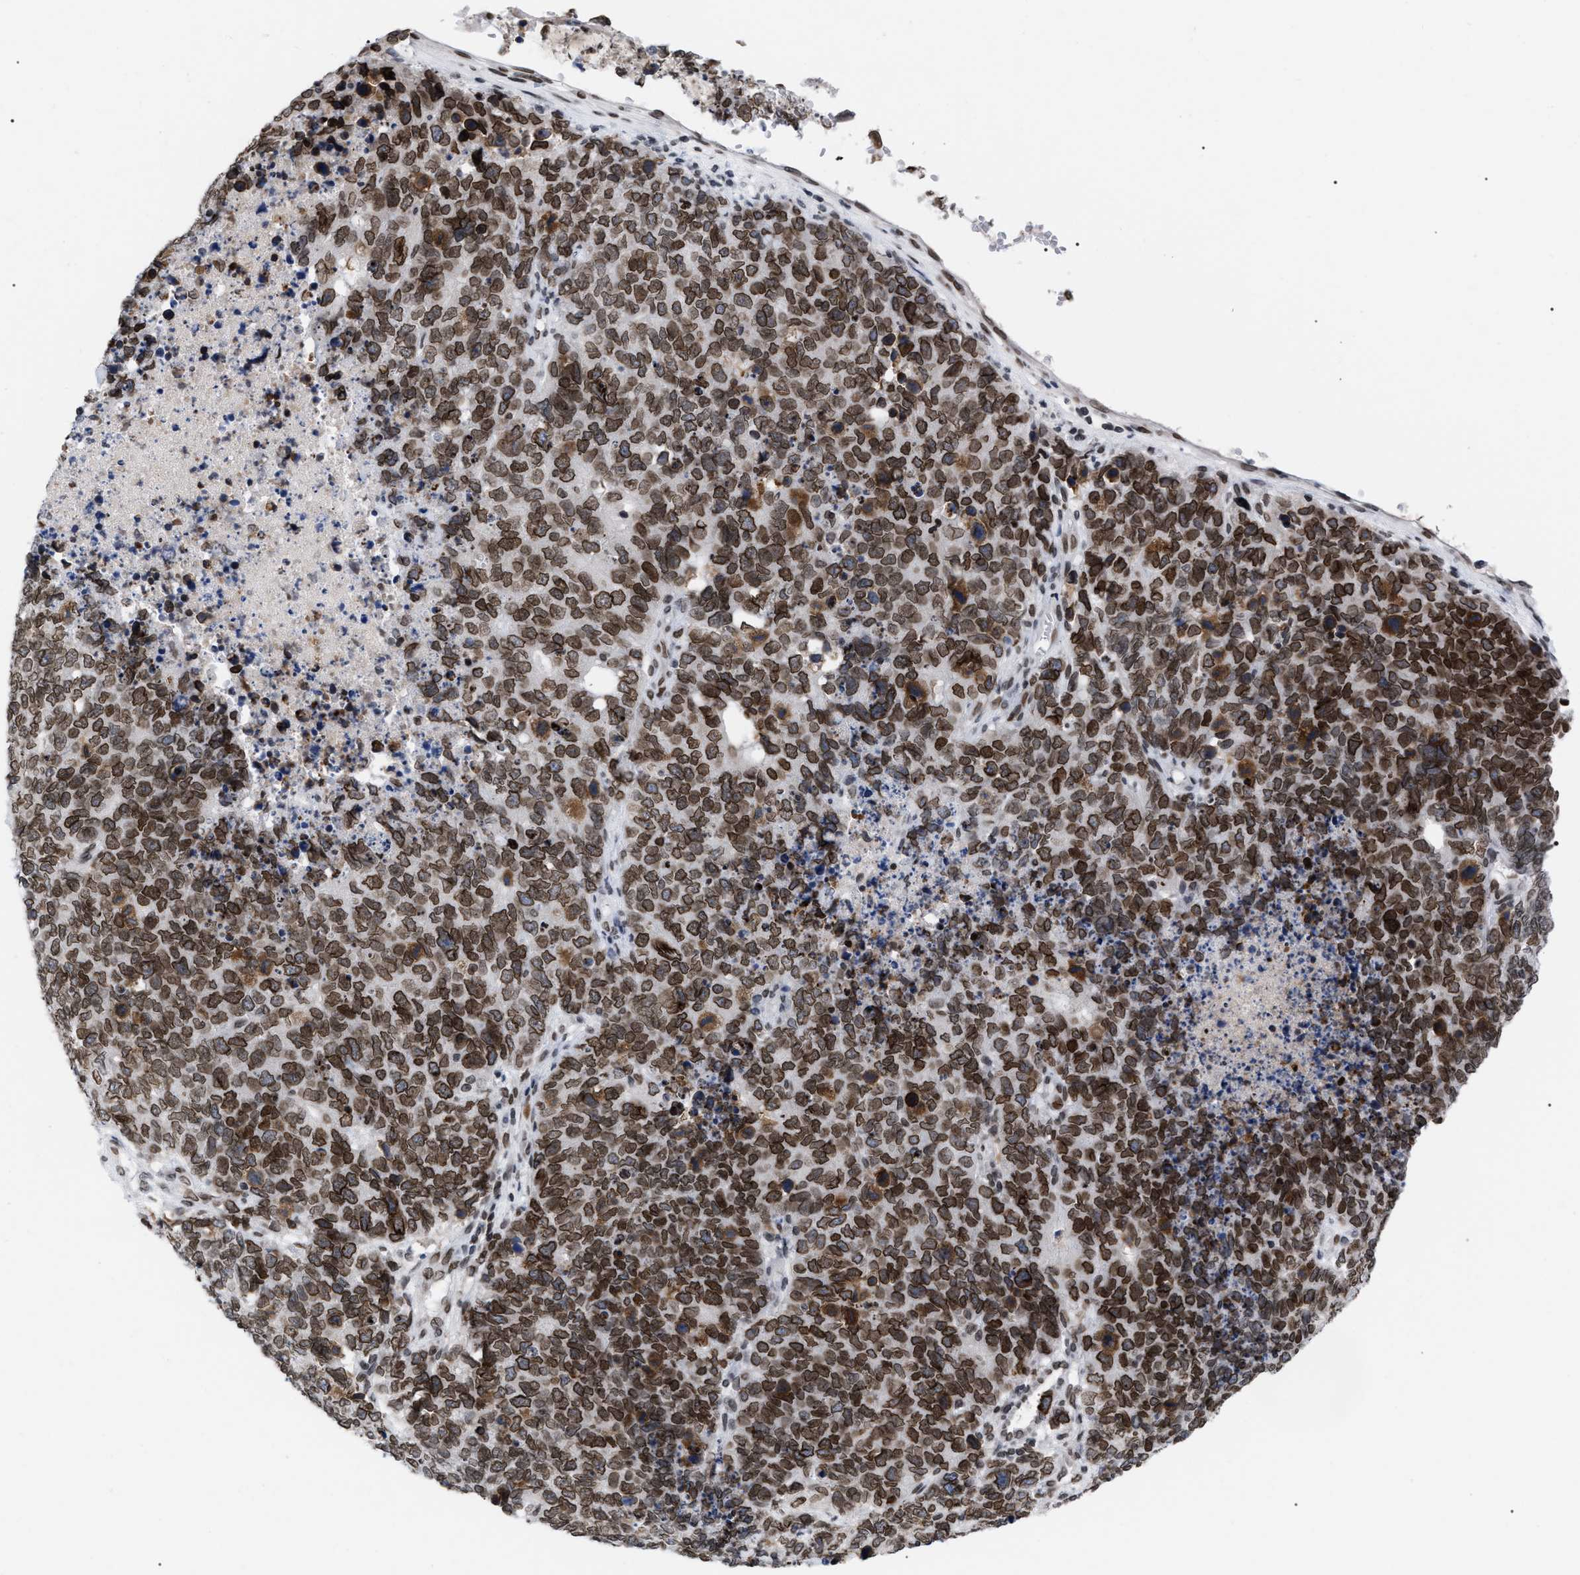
{"staining": {"intensity": "strong", "quantity": ">75%", "location": "cytoplasmic/membranous,nuclear"}, "tissue": "cervical cancer", "cell_type": "Tumor cells", "image_type": "cancer", "snomed": [{"axis": "morphology", "description": "Squamous cell carcinoma, NOS"}, {"axis": "topography", "description": "Cervix"}], "caption": "Squamous cell carcinoma (cervical) stained for a protein reveals strong cytoplasmic/membranous and nuclear positivity in tumor cells. (IHC, brightfield microscopy, high magnification).", "gene": "TPR", "patient": {"sex": "female", "age": 63}}